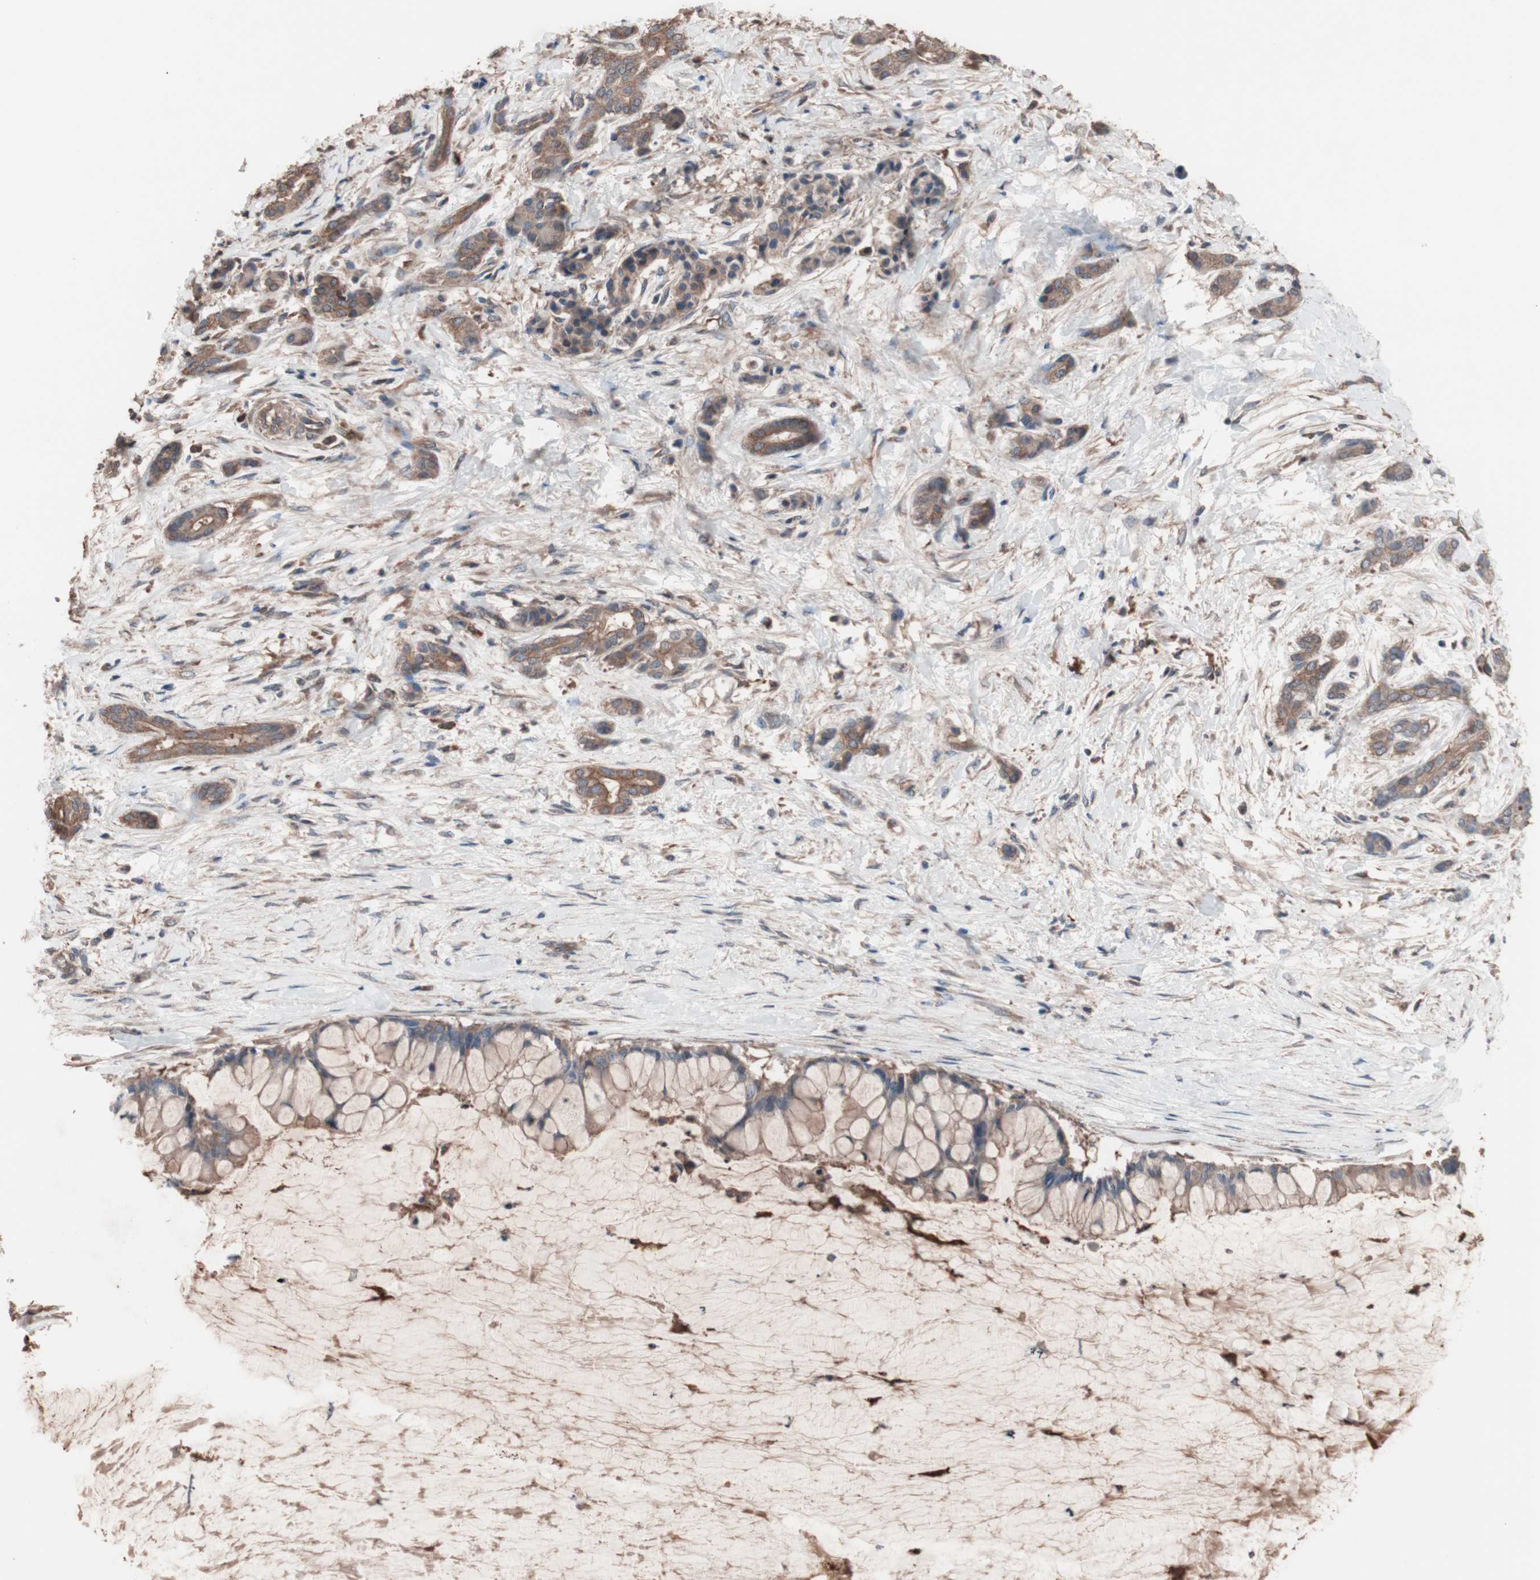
{"staining": {"intensity": "moderate", "quantity": ">75%", "location": "cytoplasmic/membranous"}, "tissue": "pancreatic cancer", "cell_type": "Tumor cells", "image_type": "cancer", "snomed": [{"axis": "morphology", "description": "Adenocarcinoma, NOS"}, {"axis": "topography", "description": "Pancreas"}], "caption": "High-magnification brightfield microscopy of adenocarcinoma (pancreatic) stained with DAB (brown) and counterstained with hematoxylin (blue). tumor cells exhibit moderate cytoplasmic/membranous positivity is present in approximately>75% of cells.", "gene": "ATG7", "patient": {"sex": "male", "age": 41}}